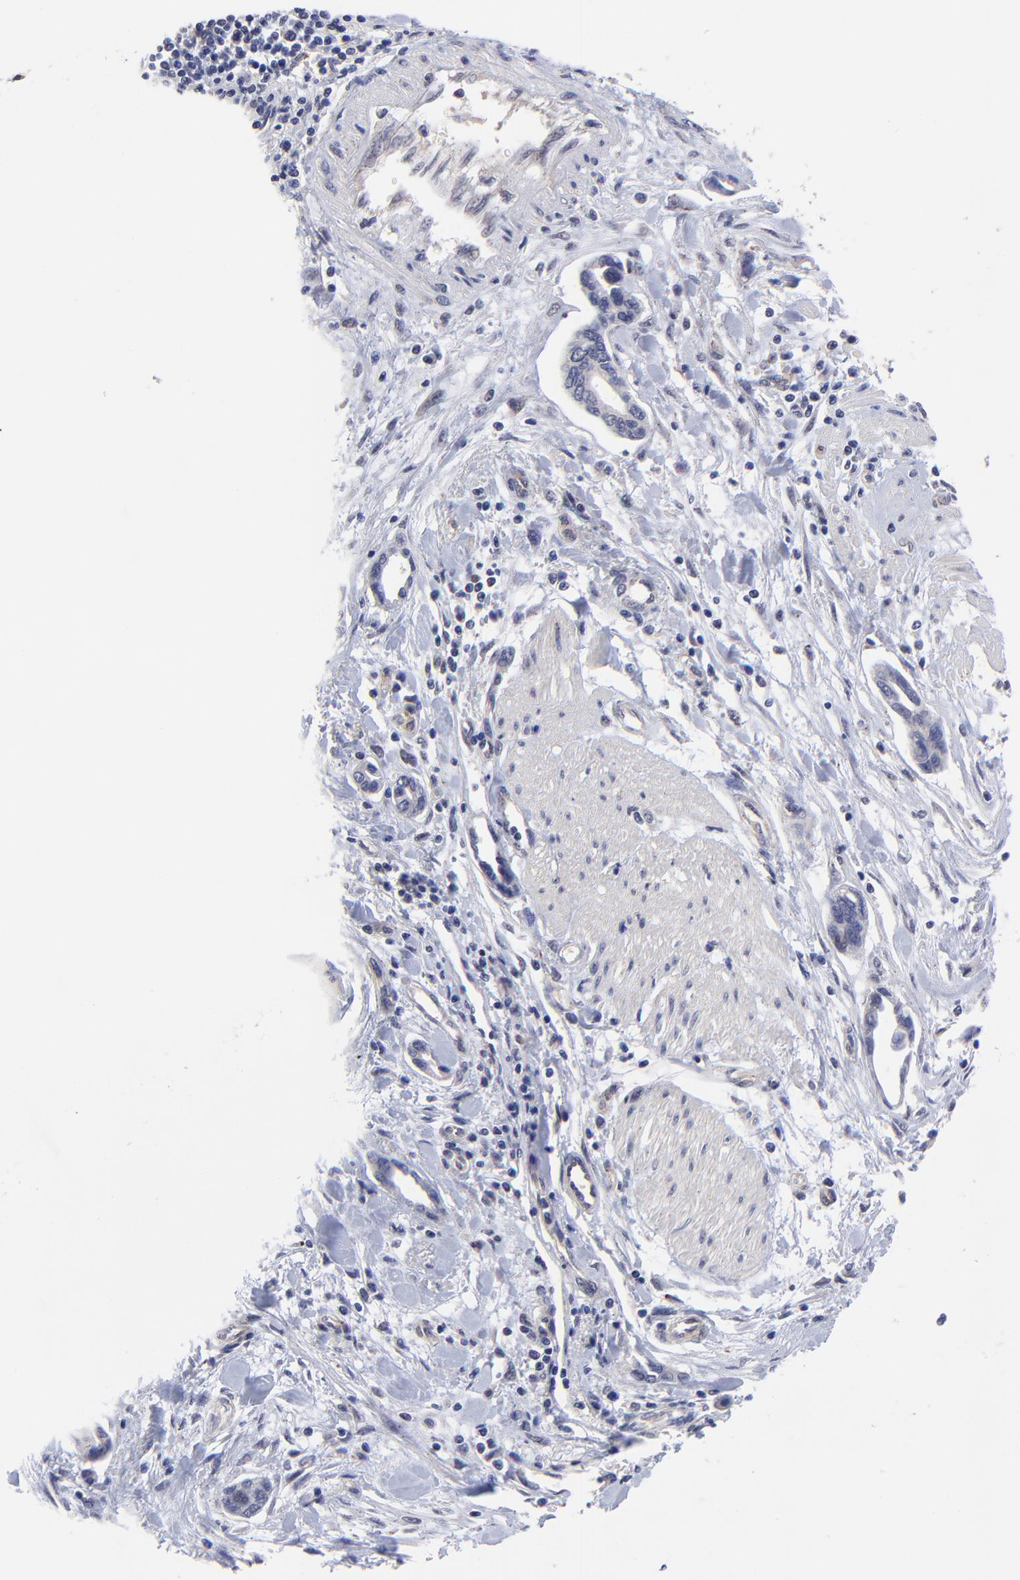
{"staining": {"intensity": "negative", "quantity": "none", "location": "none"}, "tissue": "pancreatic cancer", "cell_type": "Tumor cells", "image_type": "cancer", "snomed": [{"axis": "morphology", "description": "Adenocarcinoma, NOS"}, {"axis": "topography", "description": "Pancreas"}], "caption": "Adenocarcinoma (pancreatic) was stained to show a protein in brown. There is no significant positivity in tumor cells. (DAB (3,3'-diaminobenzidine) IHC visualized using brightfield microscopy, high magnification).", "gene": "ZNF747", "patient": {"sex": "female", "age": 57}}